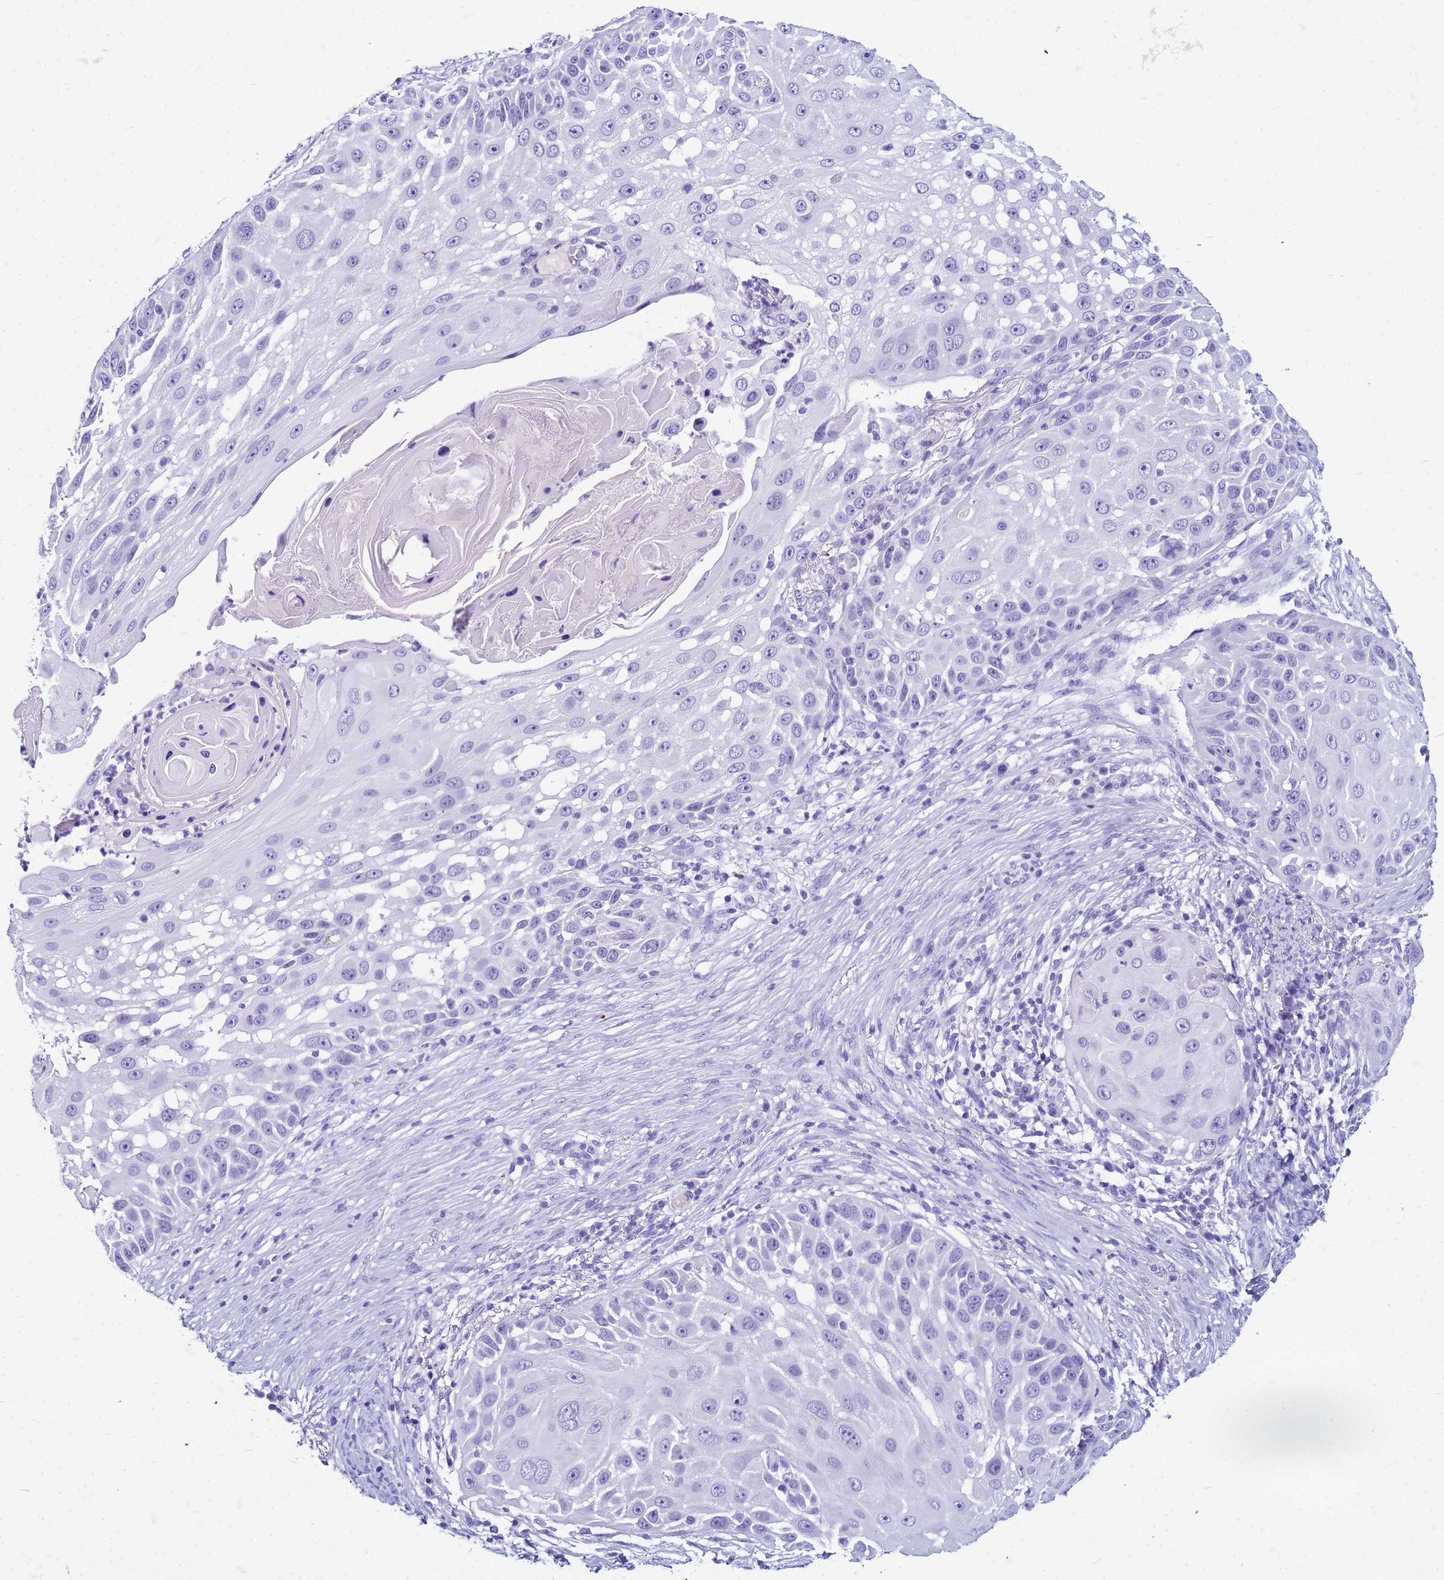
{"staining": {"intensity": "negative", "quantity": "none", "location": "none"}, "tissue": "skin cancer", "cell_type": "Tumor cells", "image_type": "cancer", "snomed": [{"axis": "morphology", "description": "Squamous cell carcinoma, NOS"}, {"axis": "topography", "description": "Skin"}], "caption": "Human skin squamous cell carcinoma stained for a protein using immunohistochemistry reveals no staining in tumor cells.", "gene": "CFAP100", "patient": {"sex": "female", "age": 44}}